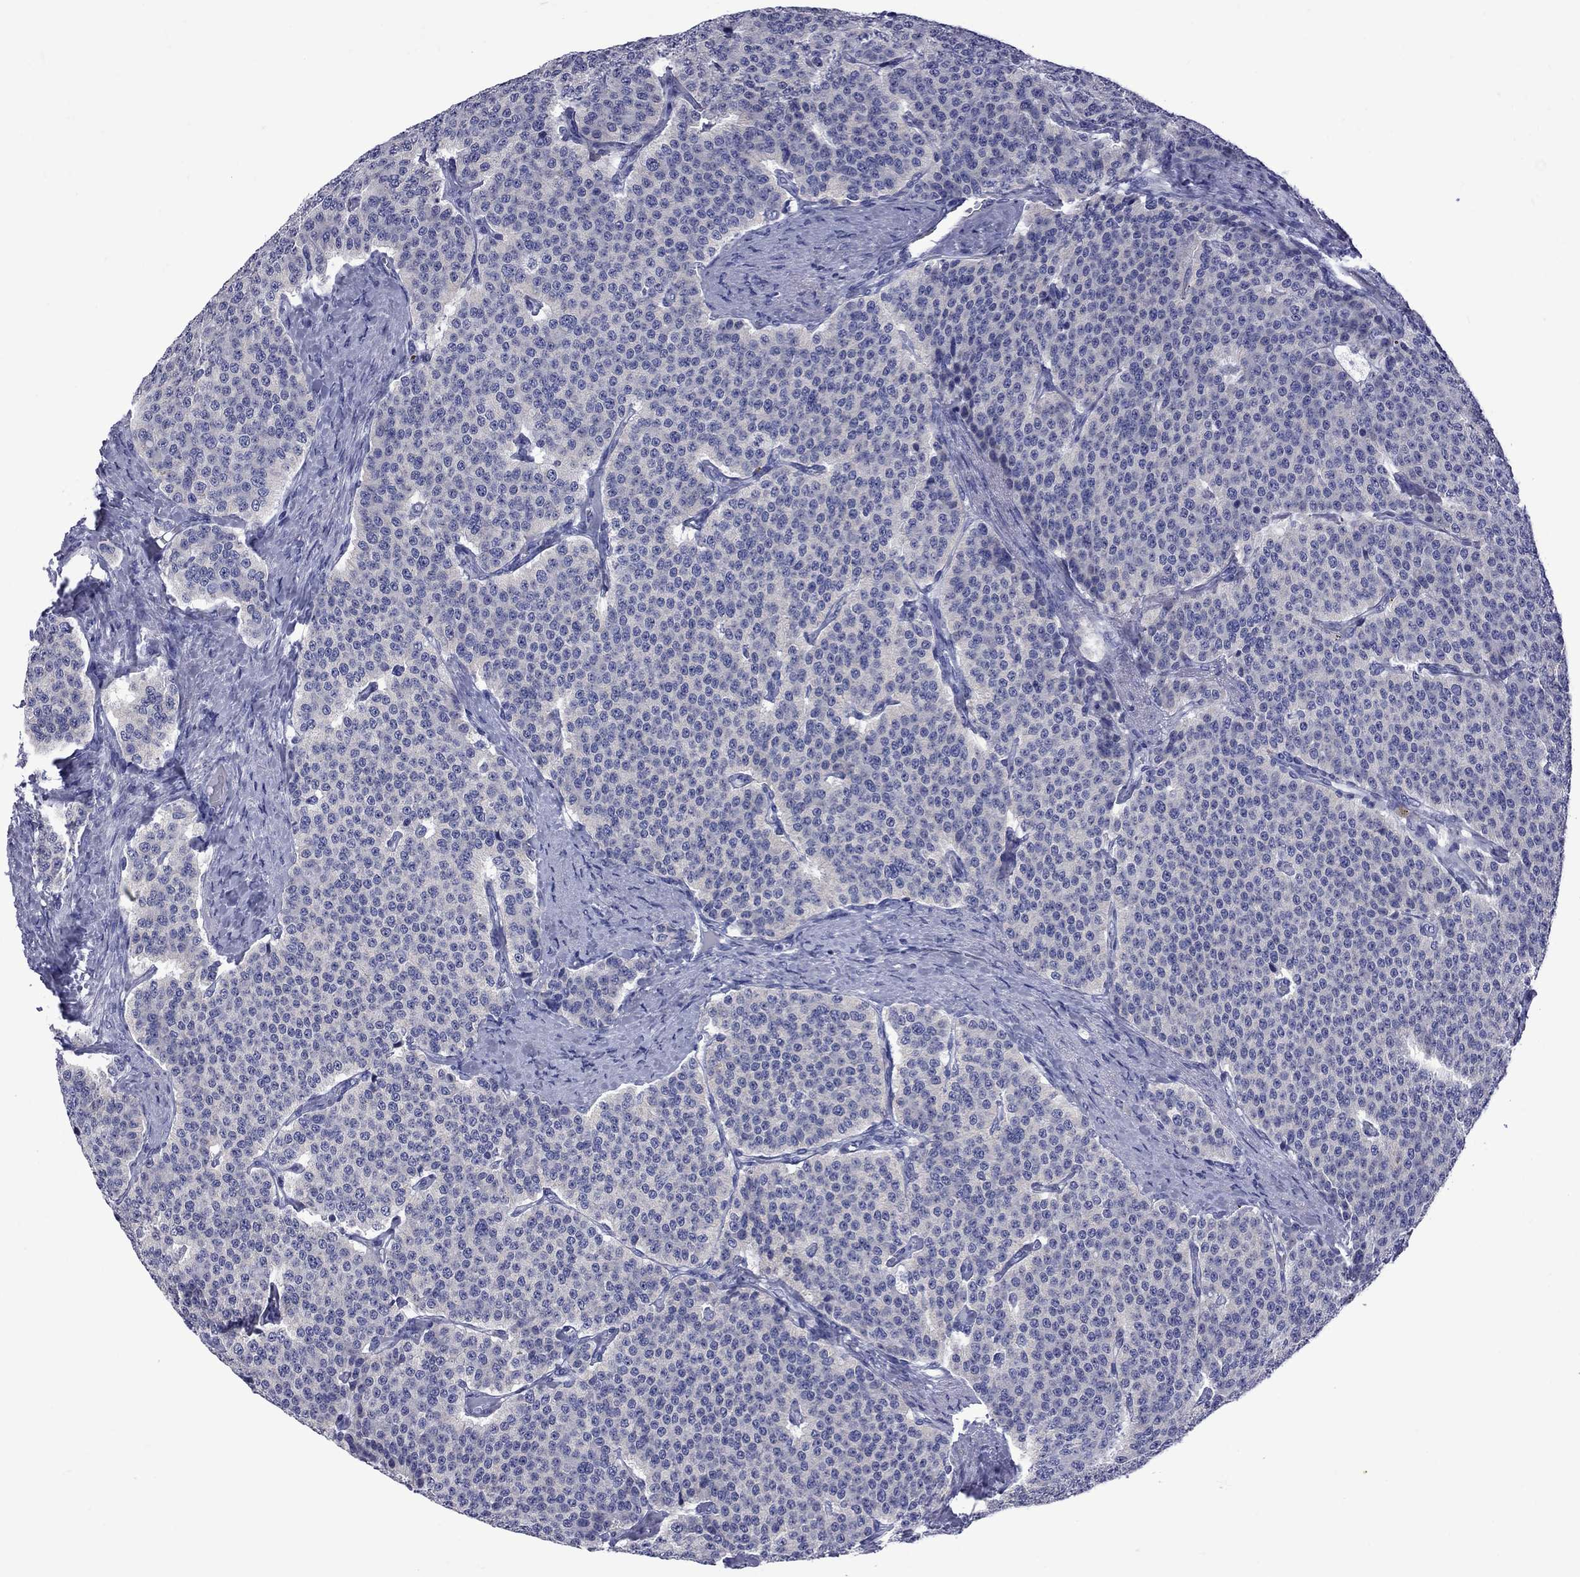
{"staining": {"intensity": "negative", "quantity": "none", "location": "none"}, "tissue": "carcinoid", "cell_type": "Tumor cells", "image_type": "cancer", "snomed": [{"axis": "morphology", "description": "Carcinoid, malignant, NOS"}, {"axis": "topography", "description": "Small intestine"}], "caption": "This histopathology image is of malignant carcinoid stained with immunohistochemistry (IHC) to label a protein in brown with the nuclei are counter-stained blue. There is no expression in tumor cells. The staining was performed using DAB to visualize the protein expression in brown, while the nuclei were stained in blue with hematoxylin (Magnification: 20x).", "gene": "EPPIN", "patient": {"sex": "female", "age": 58}}